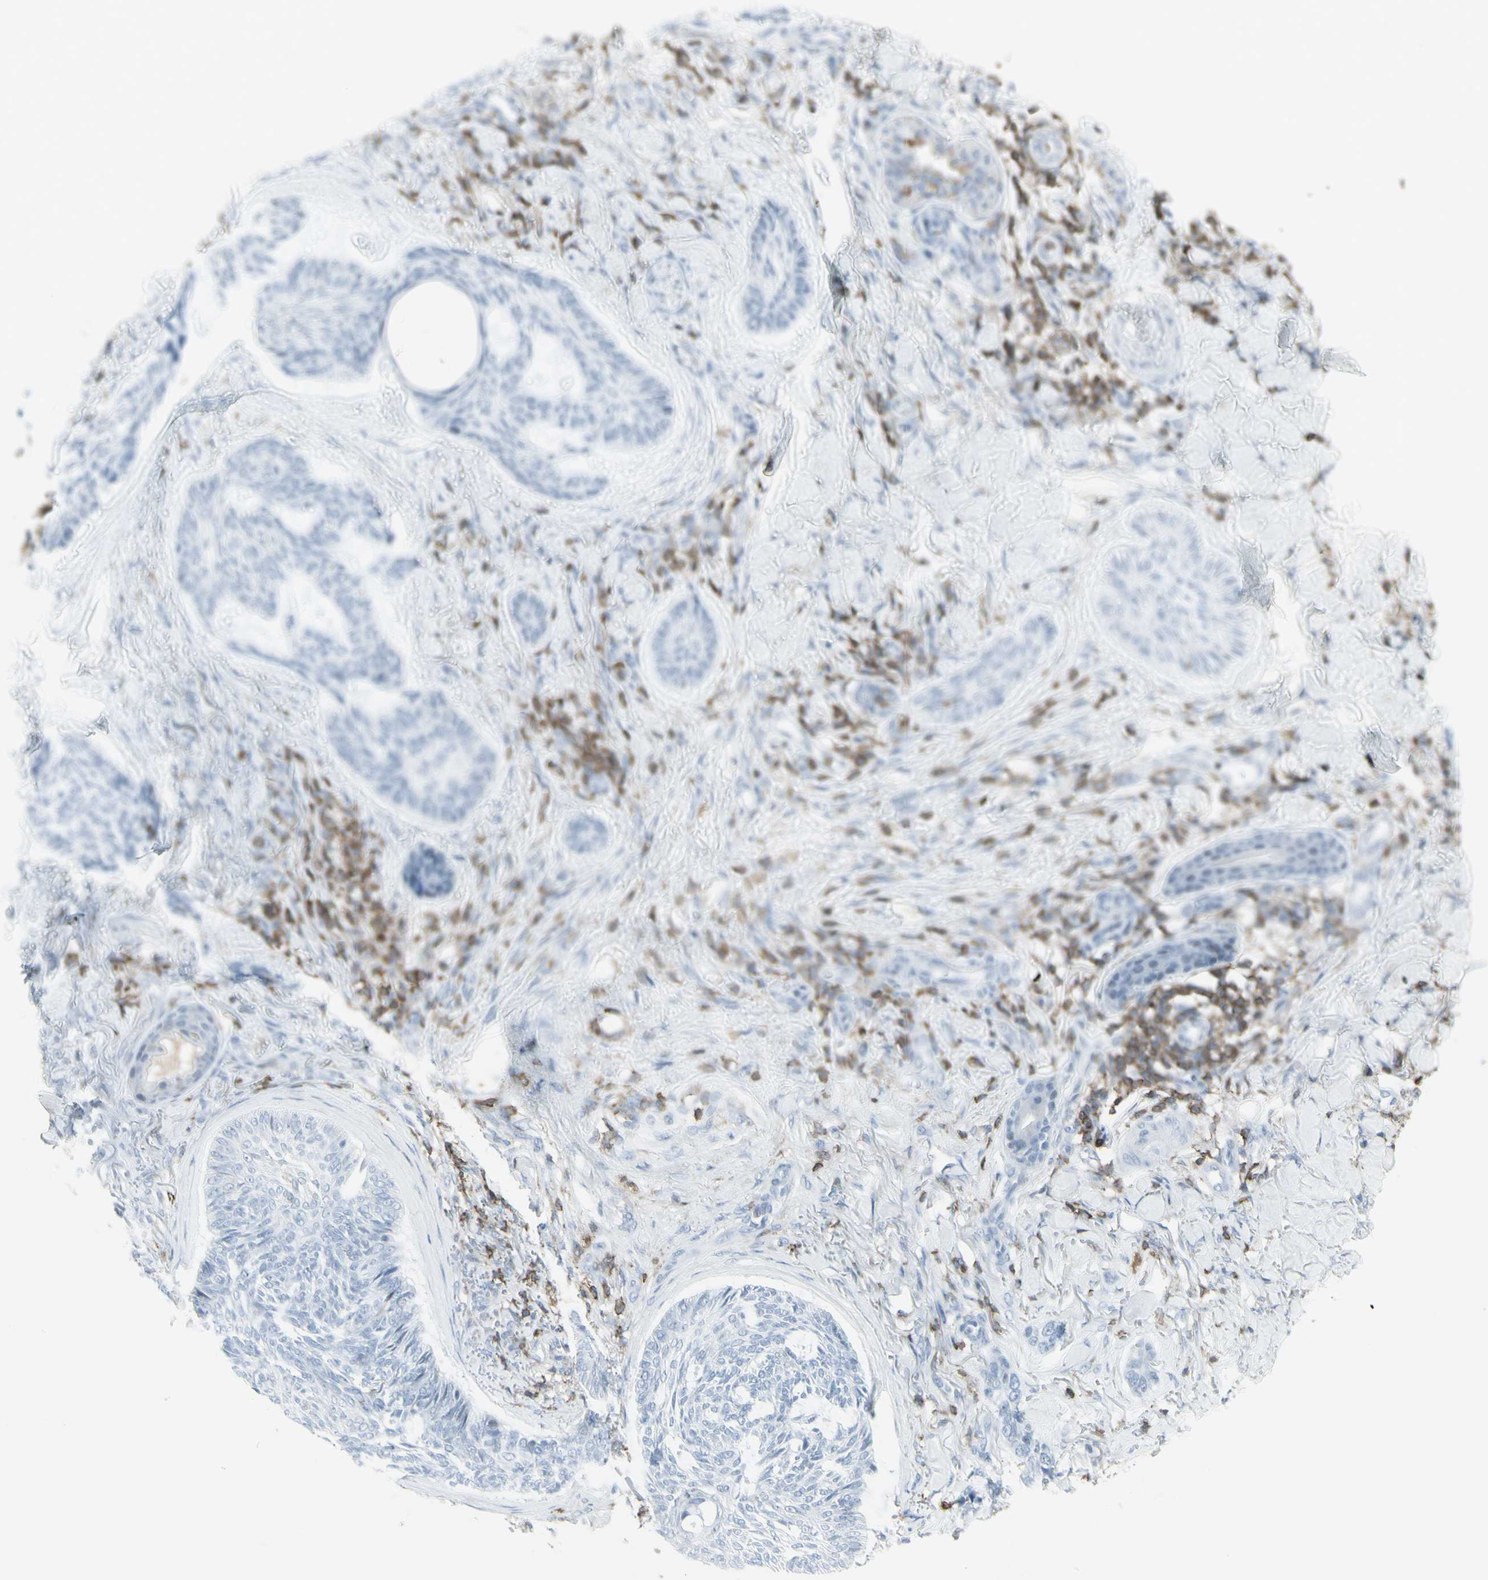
{"staining": {"intensity": "negative", "quantity": "none", "location": "none"}, "tissue": "skin cancer", "cell_type": "Tumor cells", "image_type": "cancer", "snomed": [{"axis": "morphology", "description": "Basal cell carcinoma"}, {"axis": "topography", "description": "Skin"}], "caption": "The immunohistochemistry micrograph has no significant staining in tumor cells of basal cell carcinoma (skin) tissue.", "gene": "NRG1", "patient": {"sex": "male", "age": 43}}